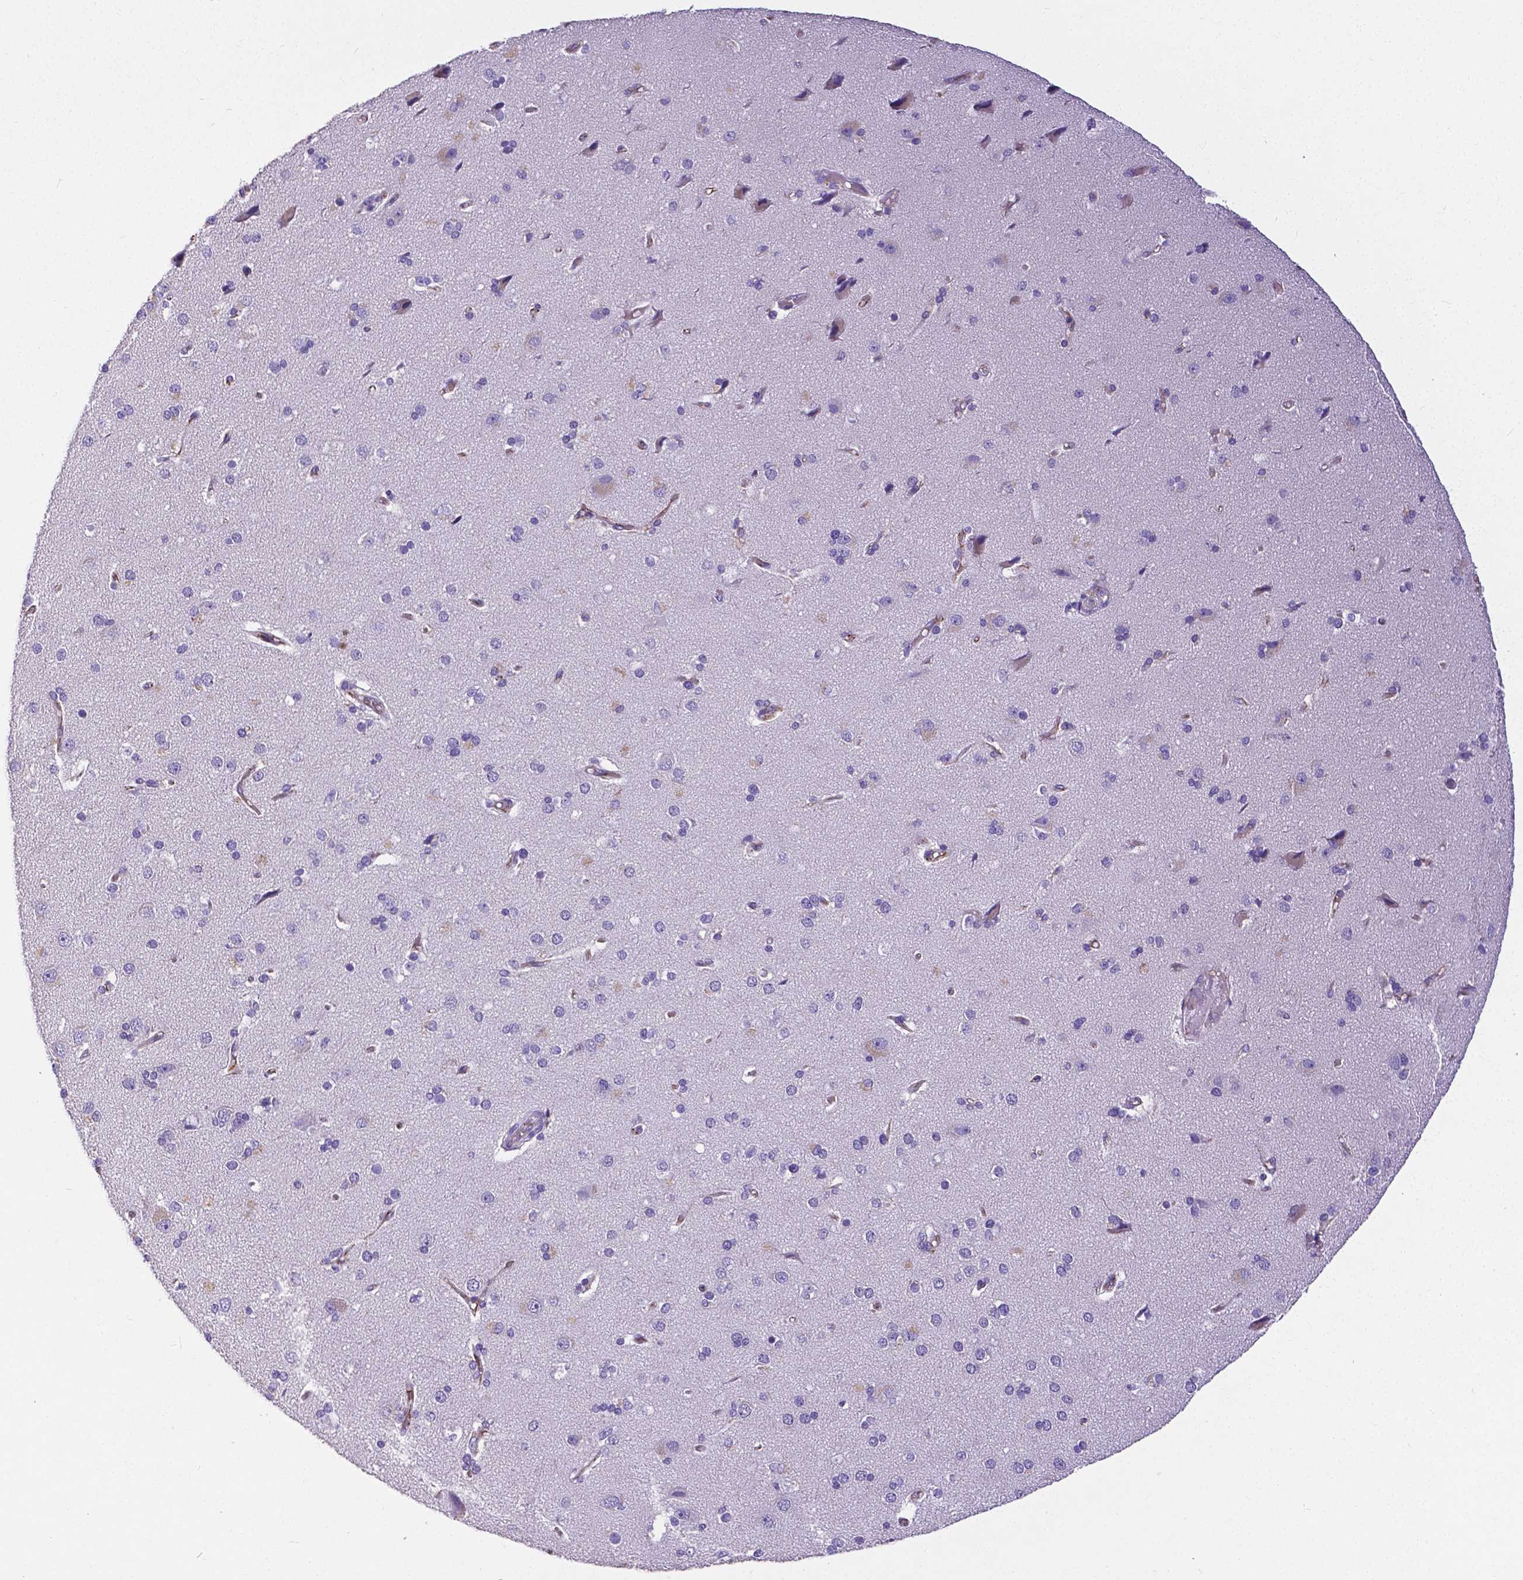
{"staining": {"intensity": "moderate", "quantity": "25%-75%", "location": "cytoplasmic/membranous"}, "tissue": "cerebral cortex", "cell_type": "Endothelial cells", "image_type": "normal", "snomed": [{"axis": "morphology", "description": "Normal tissue, NOS"}, {"axis": "morphology", "description": "Glioma, malignant, High grade"}, {"axis": "topography", "description": "Cerebral cortex"}], "caption": "DAB (3,3'-diaminobenzidine) immunohistochemical staining of normal human cerebral cortex exhibits moderate cytoplasmic/membranous protein positivity in approximately 25%-75% of endothelial cells.", "gene": "OCLN", "patient": {"sex": "male", "age": 71}}